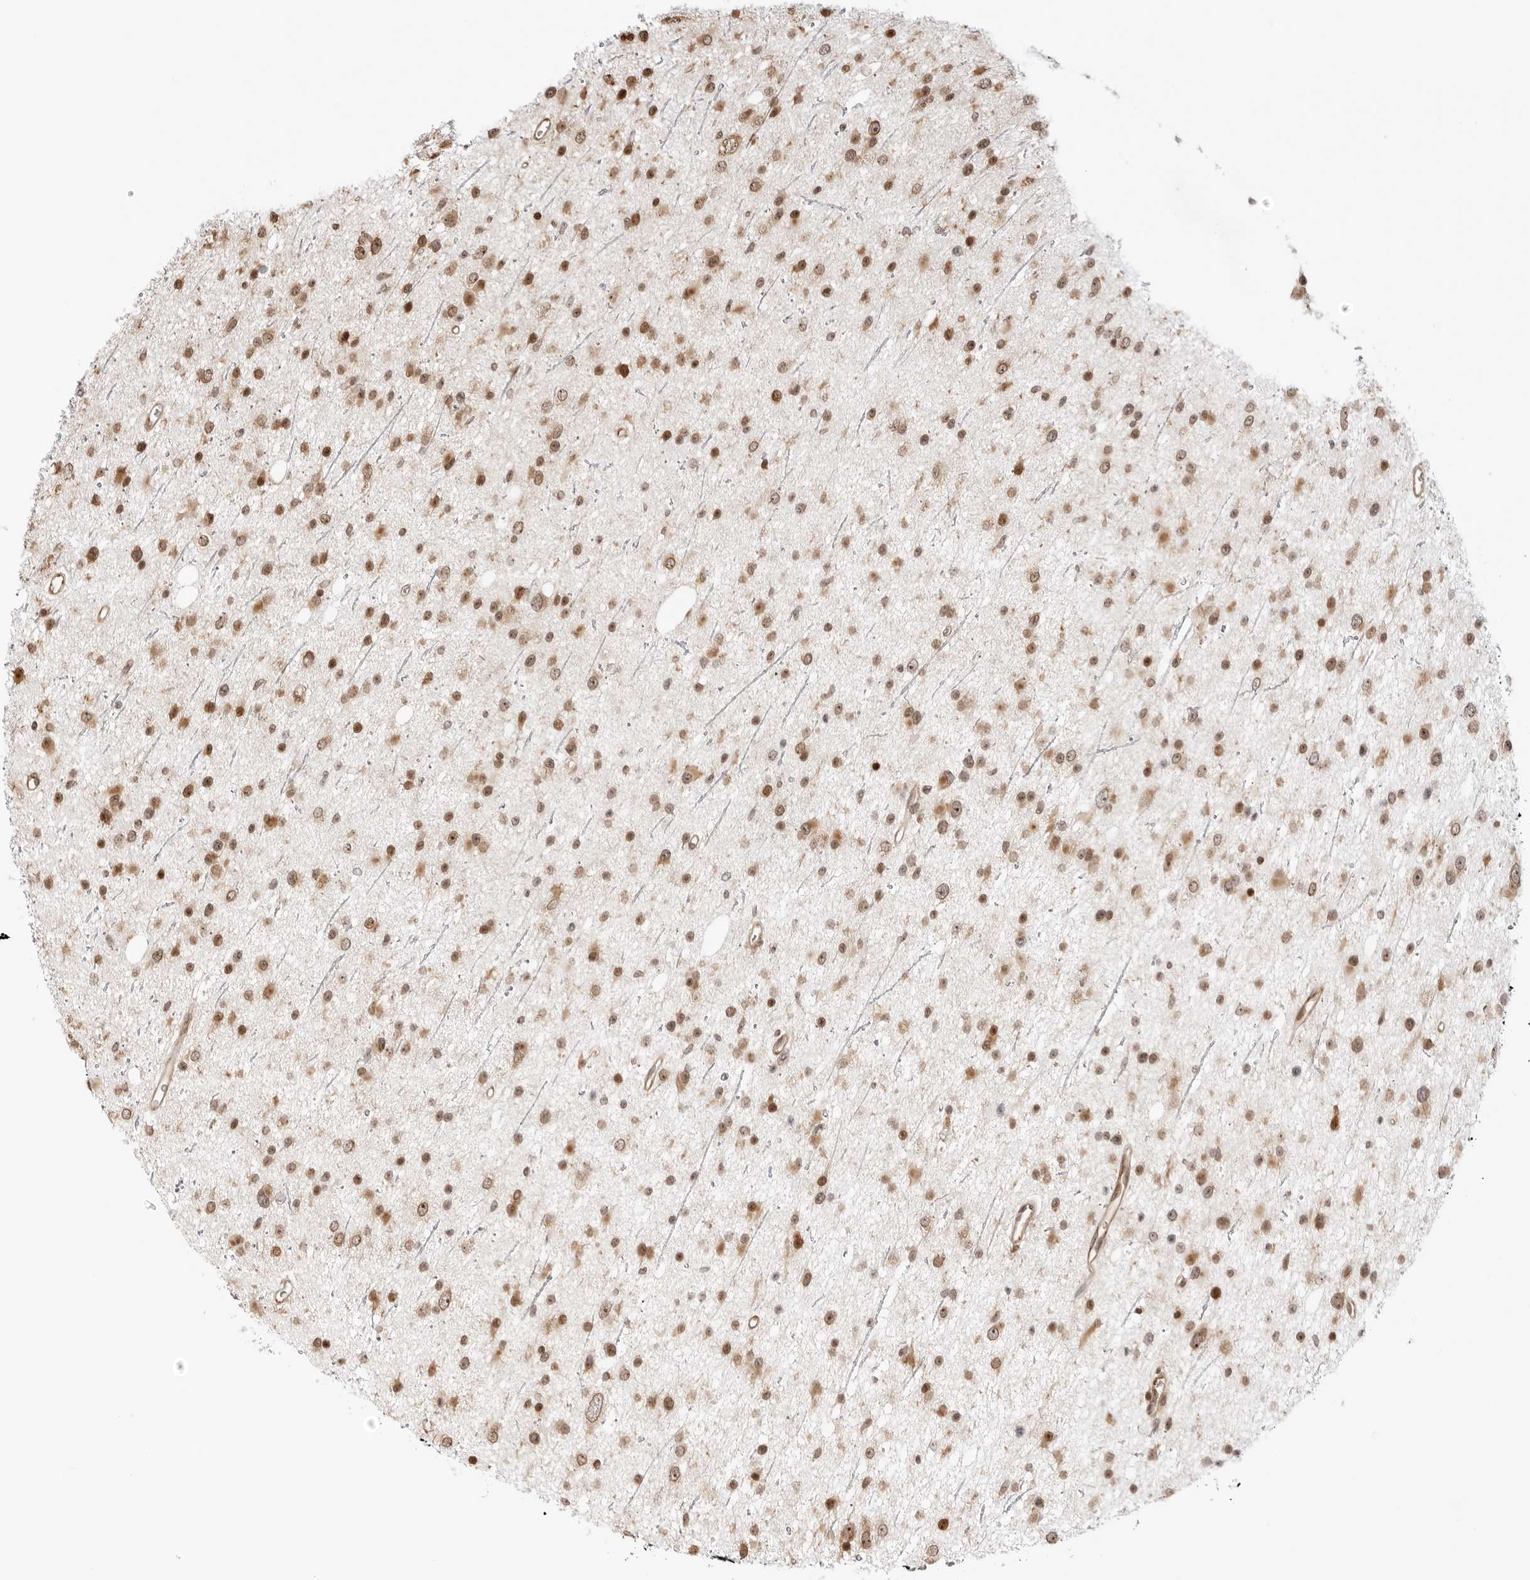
{"staining": {"intensity": "strong", "quantity": ">75%", "location": "nuclear"}, "tissue": "glioma", "cell_type": "Tumor cells", "image_type": "cancer", "snomed": [{"axis": "morphology", "description": "Glioma, malignant, Low grade"}, {"axis": "topography", "description": "Cerebral cortex"}], "caption": "Tumor cells reveal strong nuclear staining in approximately >75% of cells in glioma.", "gene": "FKBP14", "patient": {"sex": "female", "age": 39}}